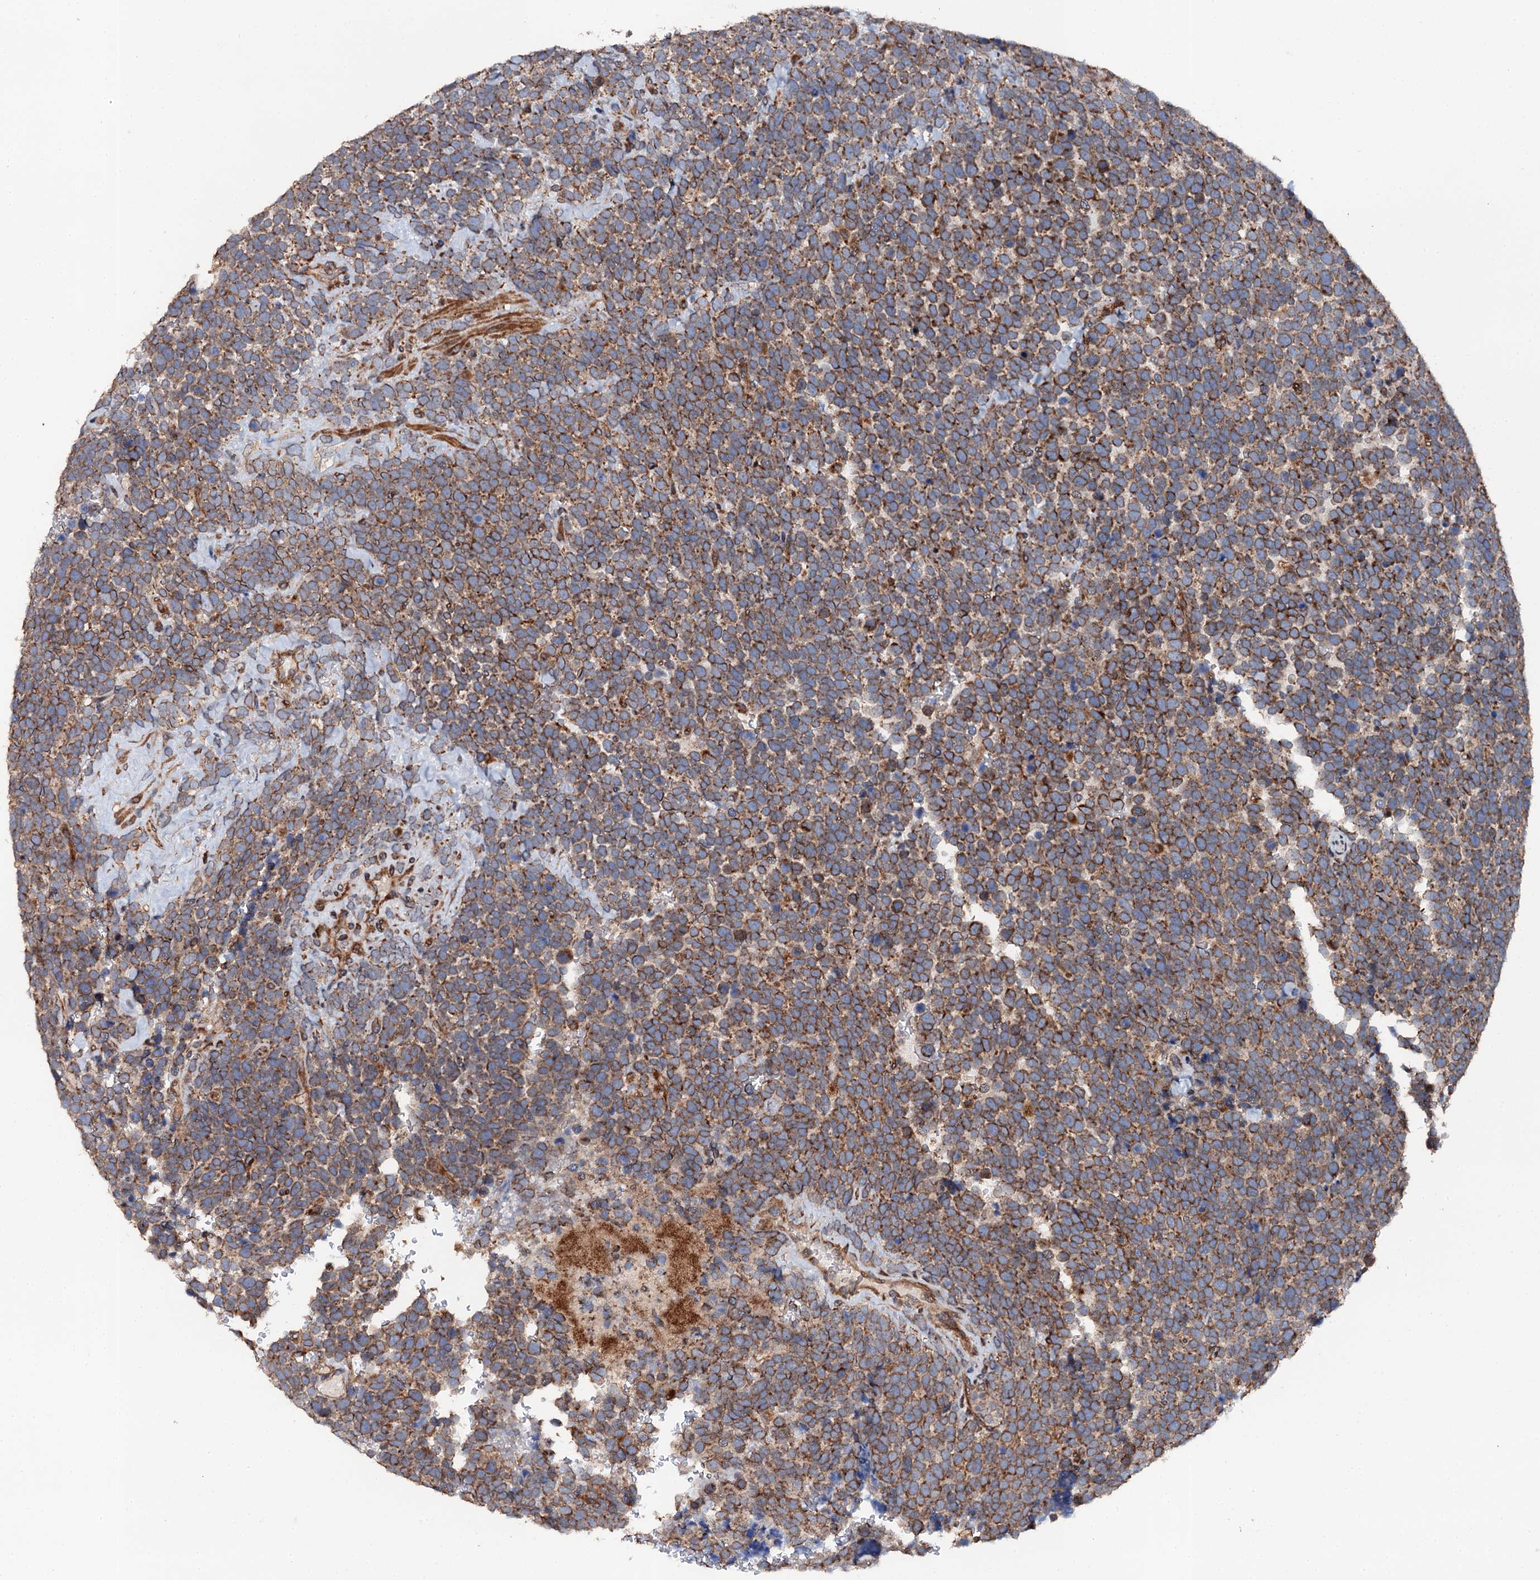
{"staining": {"intensity": "moderate", "quantity": ">75%", "location": "cytoplasmic/membranous"}, "tissue": "urothelial cancer", "cell_type": "Tumor cells", "image_type": "cancer", "snomed": [{"axis": "morphology", "description": "Urothelial carcinoma, High grade"}, {"axis": "topography", "description": "Urinary bladder"}], "caption": "The photomicrograph reveals a brown stain indicating the presence of a protein in the cytoplasmic/membranous of tumor cells in urothelial carcinoma (high-grade). The staining was performed using DAB (3,3'-diaminobenzidine), with brown indicating positive protein expression. Nuclei are stained blue with hematoxylin.", "gene": "GLCE", "patient": {"sex": "female", "age": 82}}